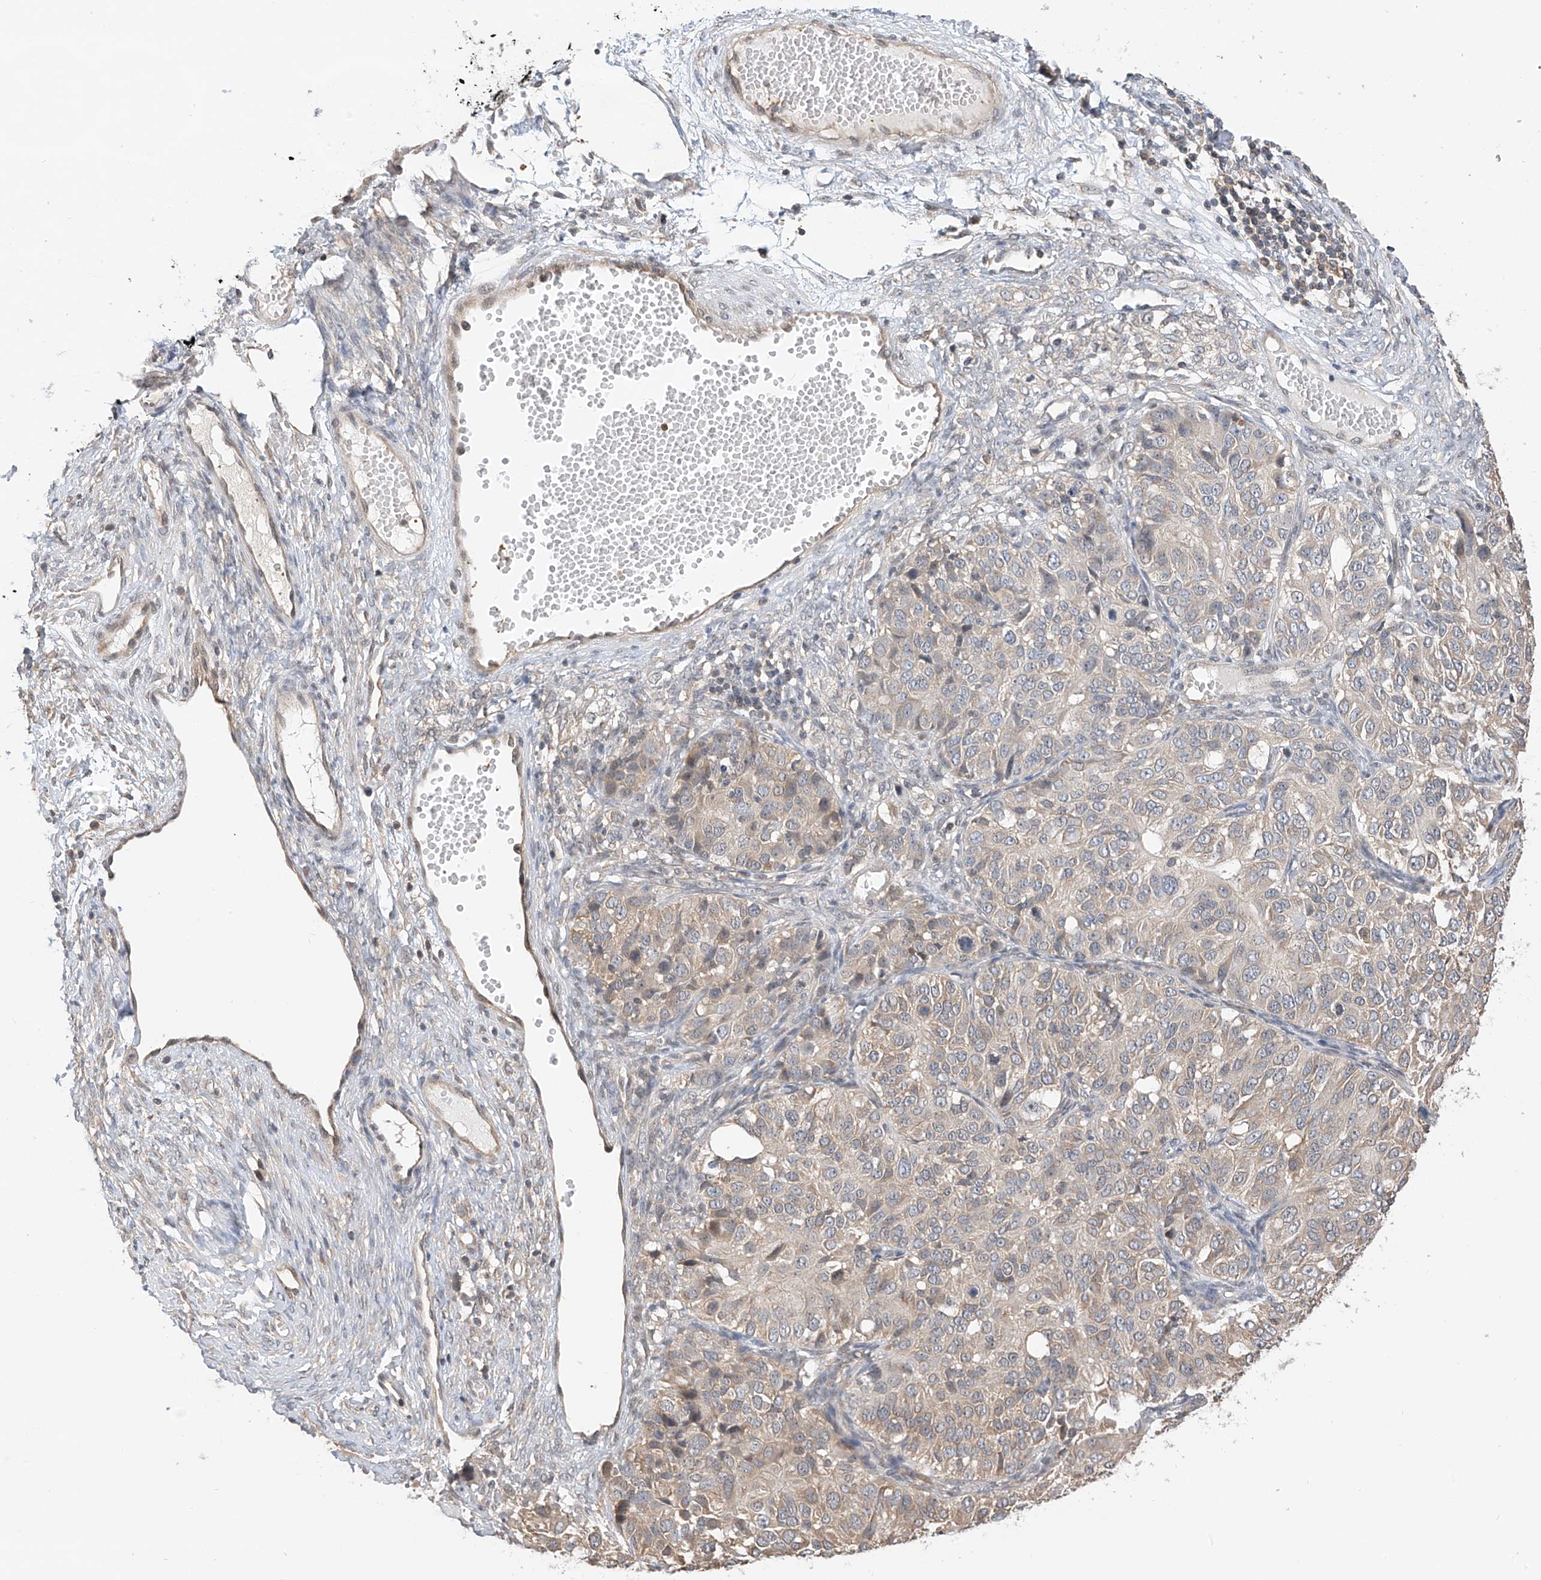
{"staining": {"intensity": "weak", "quantity": "<25%", "location": "cytoplasmic/membranous"}, "tissue": "ovarian cancer", "cell_type": "Tumor cells", "image_type": "cancer", "snomed": [{"axis": "morphology", "description": "Carcinoma, endometroid"}, {"axis": "topography", "description": "Ovary"}], "caption": "Micrograph shows no significant protein expression in tumor cells of ovarian cancer.", "gene": "PPA2", "patient": {"sex": "female", "age": 51}}